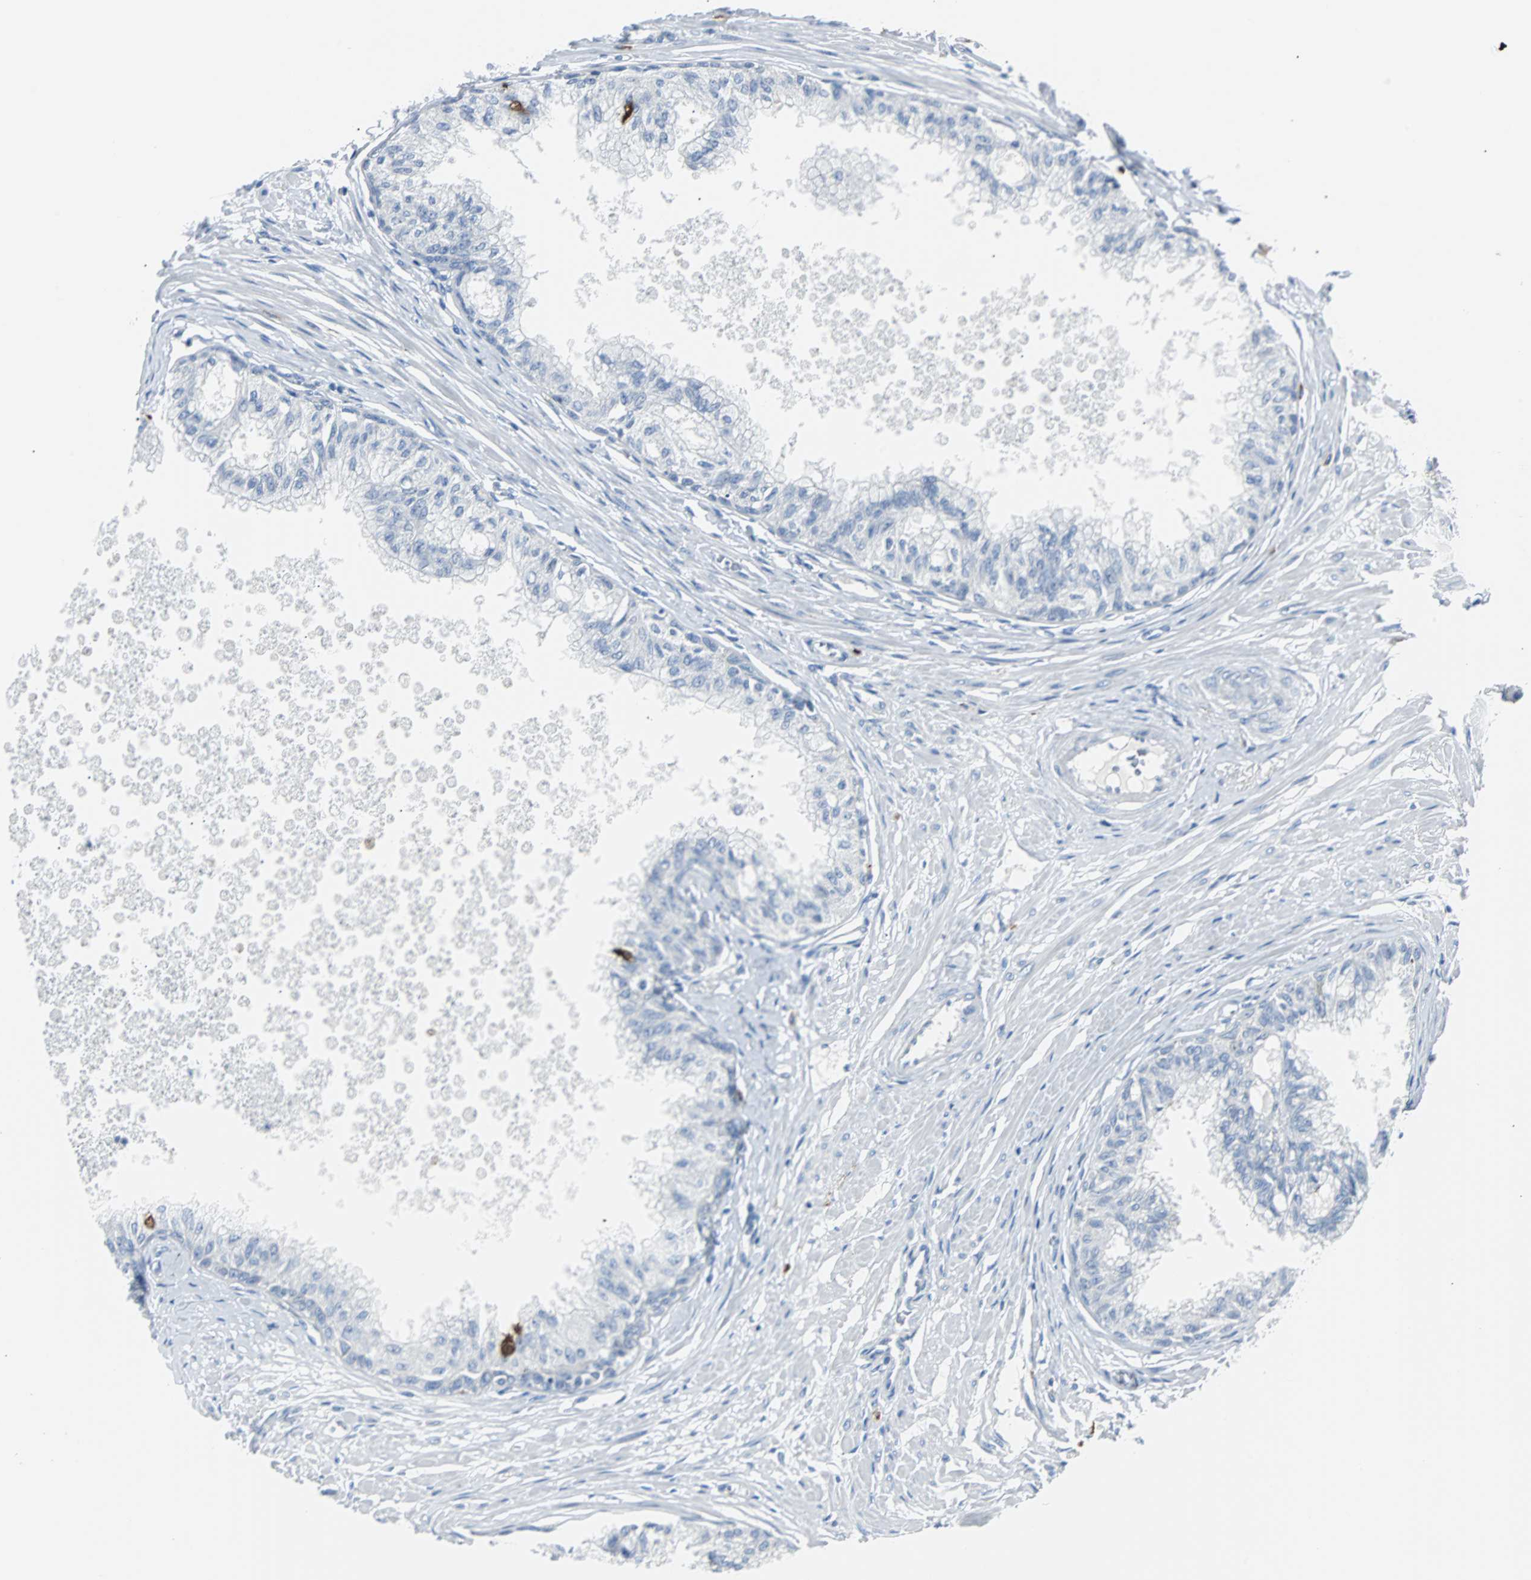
{"staining": {"intensity": "negative", "quantity": "none", "location": "none"}, "tissue": "prostate", "cell_type": "Glandular cells", "image_type": "normal", "snomed": [{"axis": "morphology", "description": "Normal tissue, NOS"}, {"axis": "topography", "description": "Prostate"}, {"axis": "topography", "description": "Seminal veicle"}], "caption": "DAB (3,3'-diaminobenzidine) immunohistochemical staining of normal prostate displays no significant staining in glandular cells. Brightfield microscopy of IHC stained with DAB (3,3'-diaminobenzidine) (brown) and hematoxylin (blue), captured at high magnification.", "gene": "RASA1", "patient": {"sex": "male", "age": 60}}